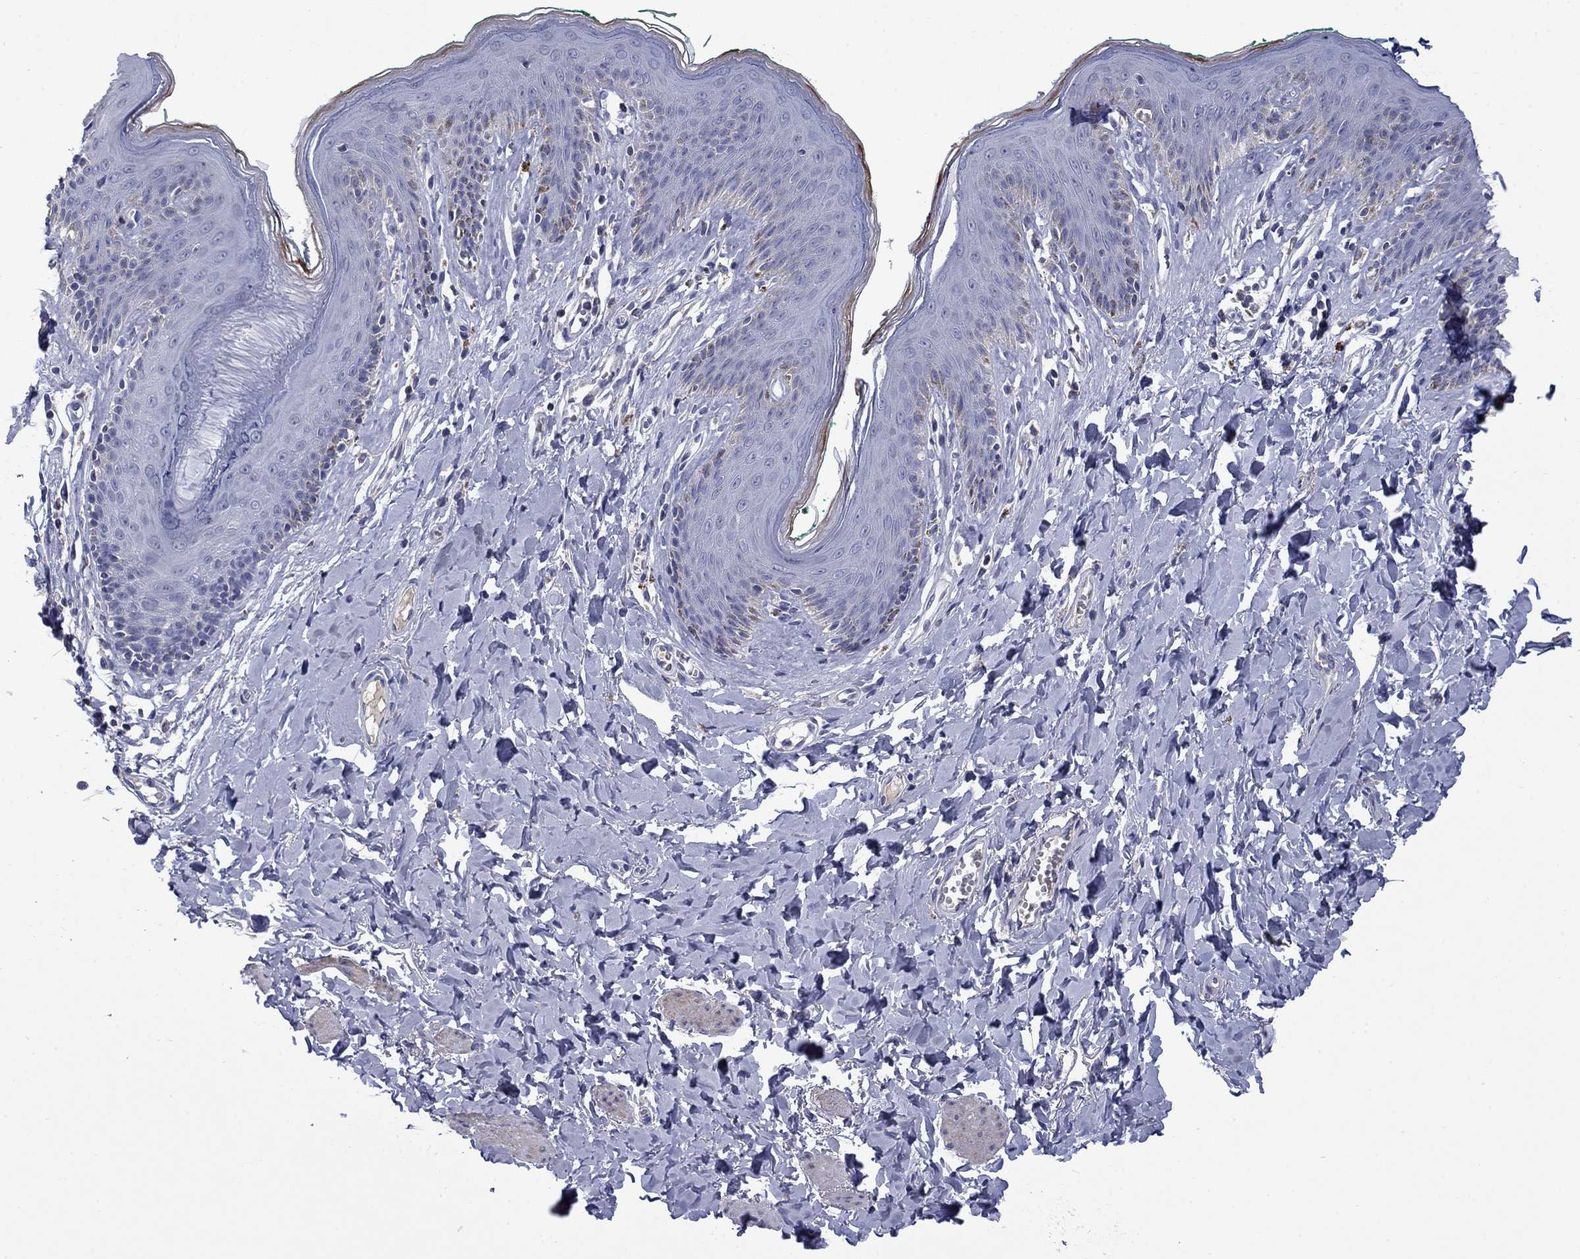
{"staining": {"intensity": "negative", "quantity": "none", "location": "none"}, "tissue": "skin", "cell_type": "Epidermal cells", "image_type": "normal", "snomed": [{"axis": "morphology", "description": "Normal tissue, NOS"}, {"axis": "topography", "description": "Vulva"}], "caption": "Protein analysis of normal skin shows no significant expression in epidermal cells. Nuclei are stained in blue.", "gene": "FRK", "patient": {"sex": "female", "age": 66}}